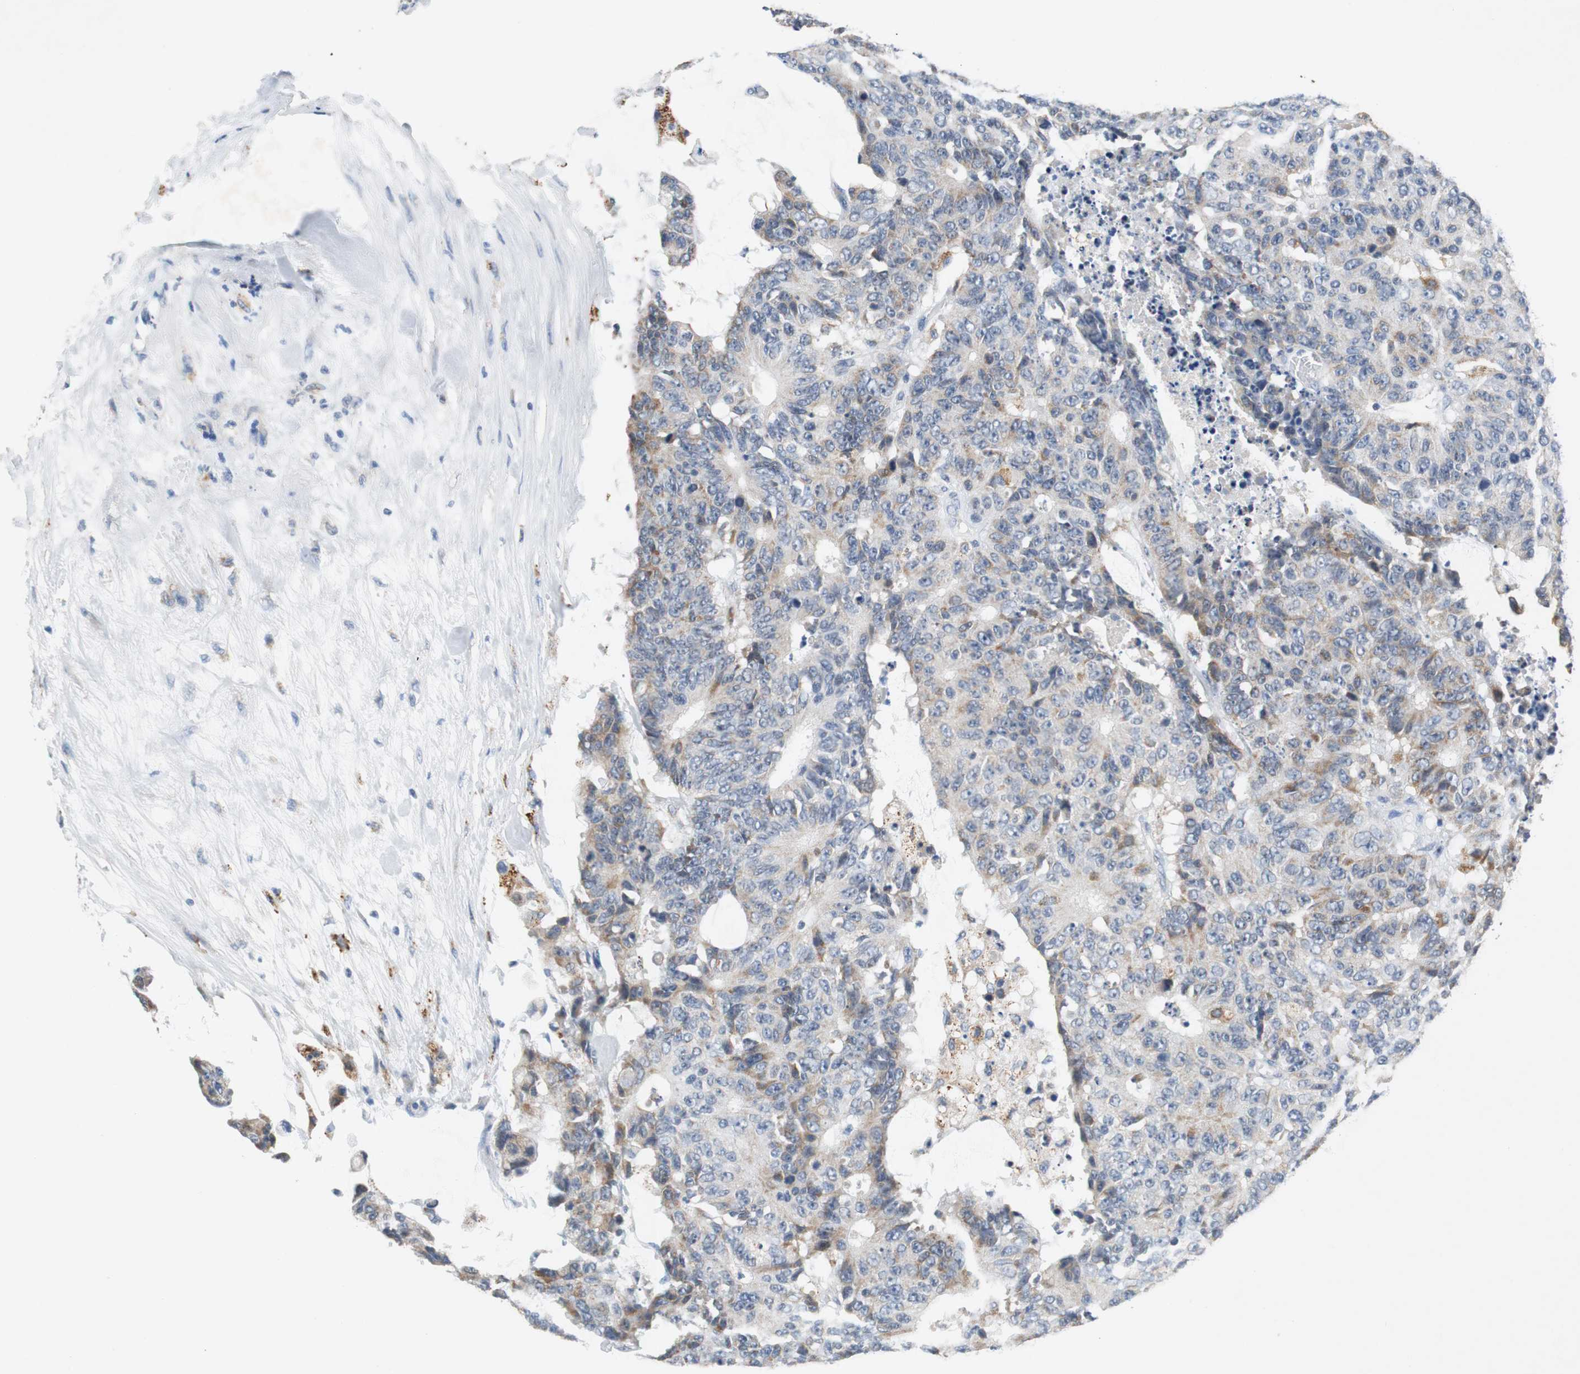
{"staining": {"intensity": "weak", "quantity": "25%-75%", "location": "cytoplasmic/membranous"}, "tissue": "colorectal cancer", "cell_type": "Tumor cells", "image_type": "cancer", "snomed": [{"axis": "morphology", "description": "Adenocarcinoma, NOS"}, {"axis": "topography", "description": "Colon"}], "caption": "About 25%-75% of tumor cells in human colorectal adenocarcinoma show weak cytoplasmic/membranous protein positivity as visualized by brown immunohistochemical staining.", "gene": "NLGN1", "patient": {"sex": "female", "age": 86}}